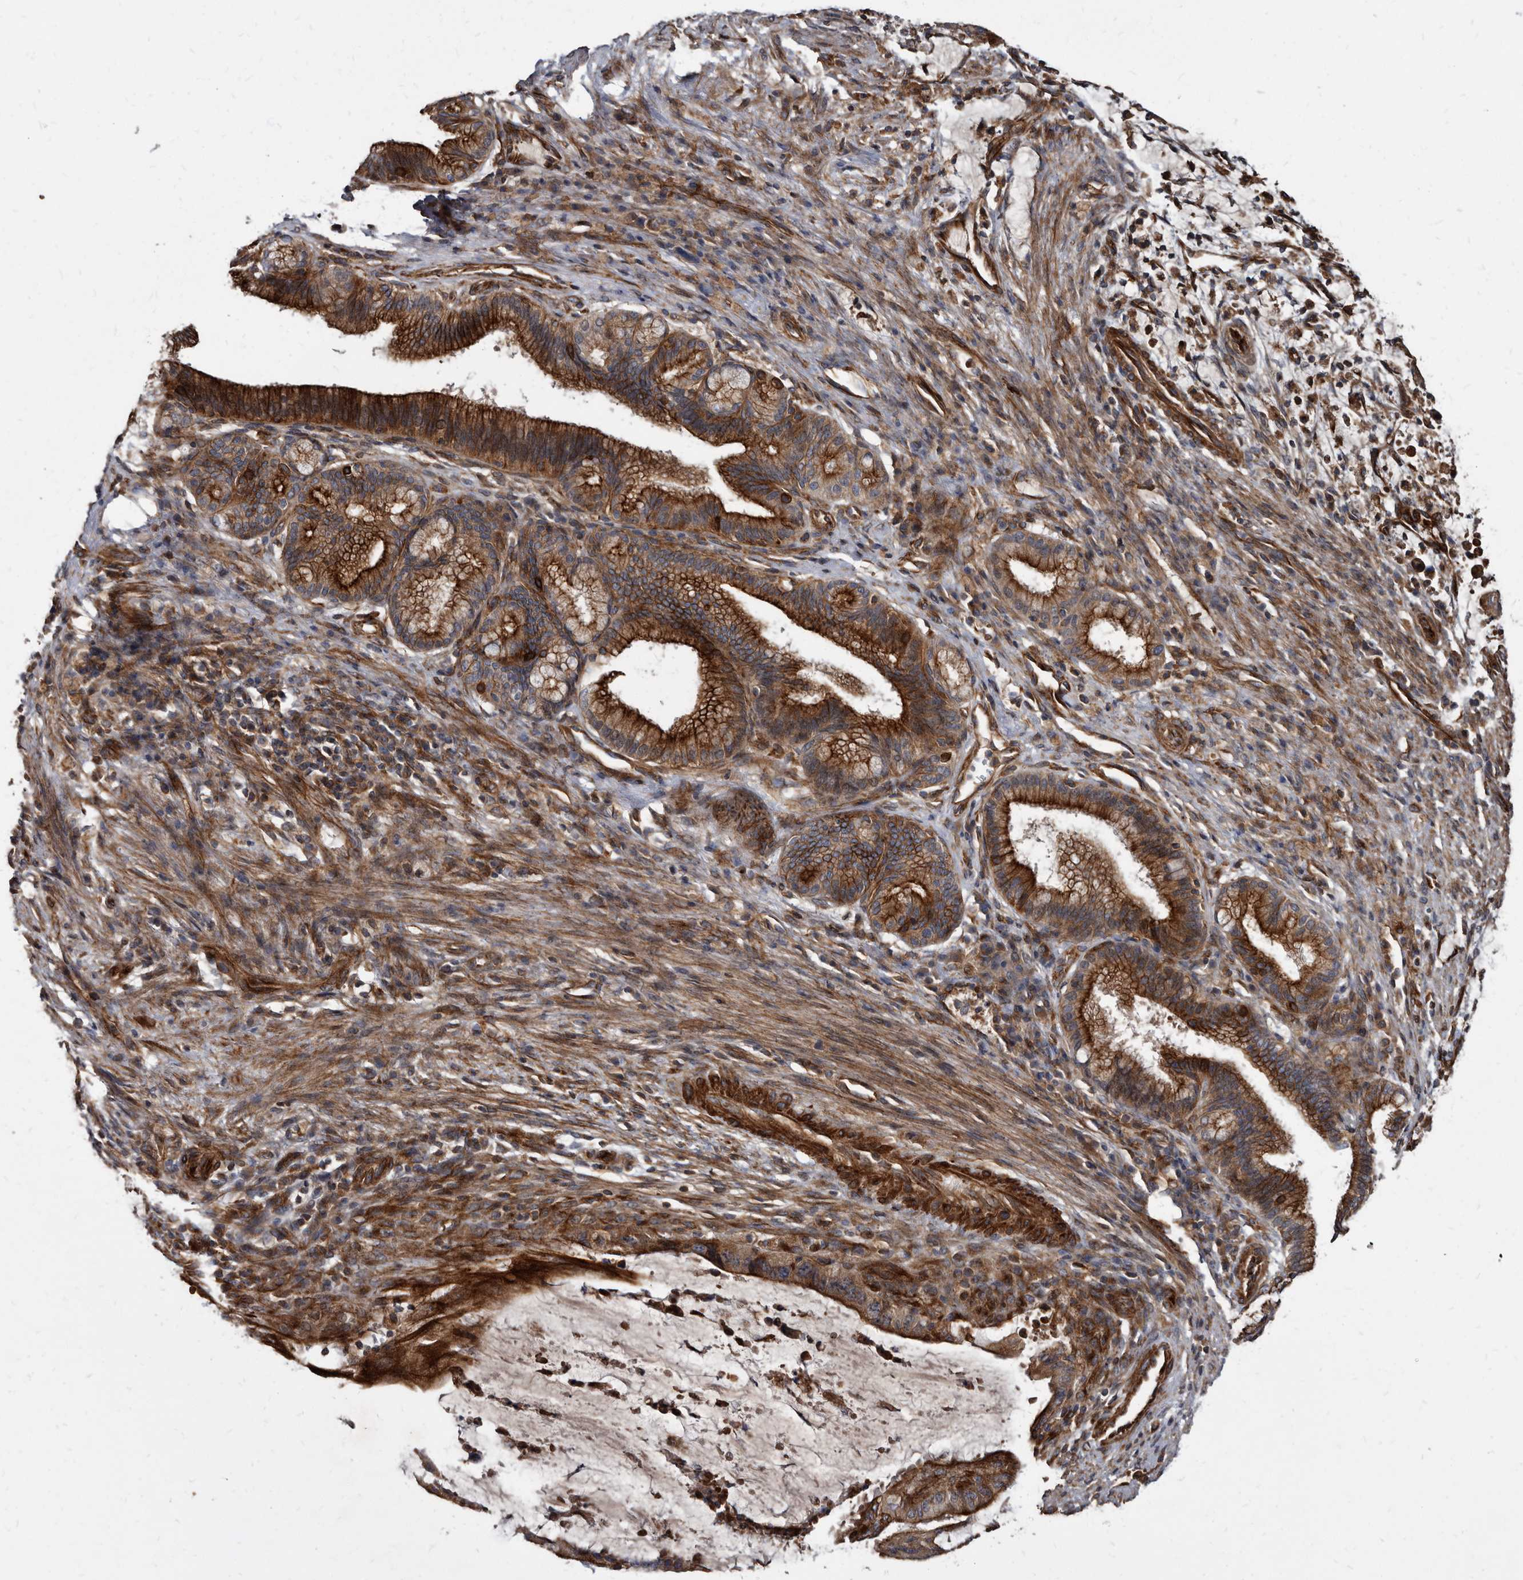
{"staining": {"intensity": "strong", "quantity": ">75%", "location": "cytoplasmic/membranous"}, "tissue": "liver cancer", "cell_type": "Tumor cells", "image_type": "cancer", "snomed": [{"axis": "morphology", "description": "Normal tissue, NOS"}, {"axis": "morphology", "description": "Cholangiocarcinoma"}, {"axis": "topography", "description": "Liver"}, {"axis": "topography", "description": "Peripheral nerve tissue"}], "caption": "Immunohistochemical staining of liver cholangiocarcinoma reveals strong cytoplasmic/membranous protein expression in about >75% of tumor cells.", "gene": "KCTD20", "patient": {"sex": "female", "age": 73}}